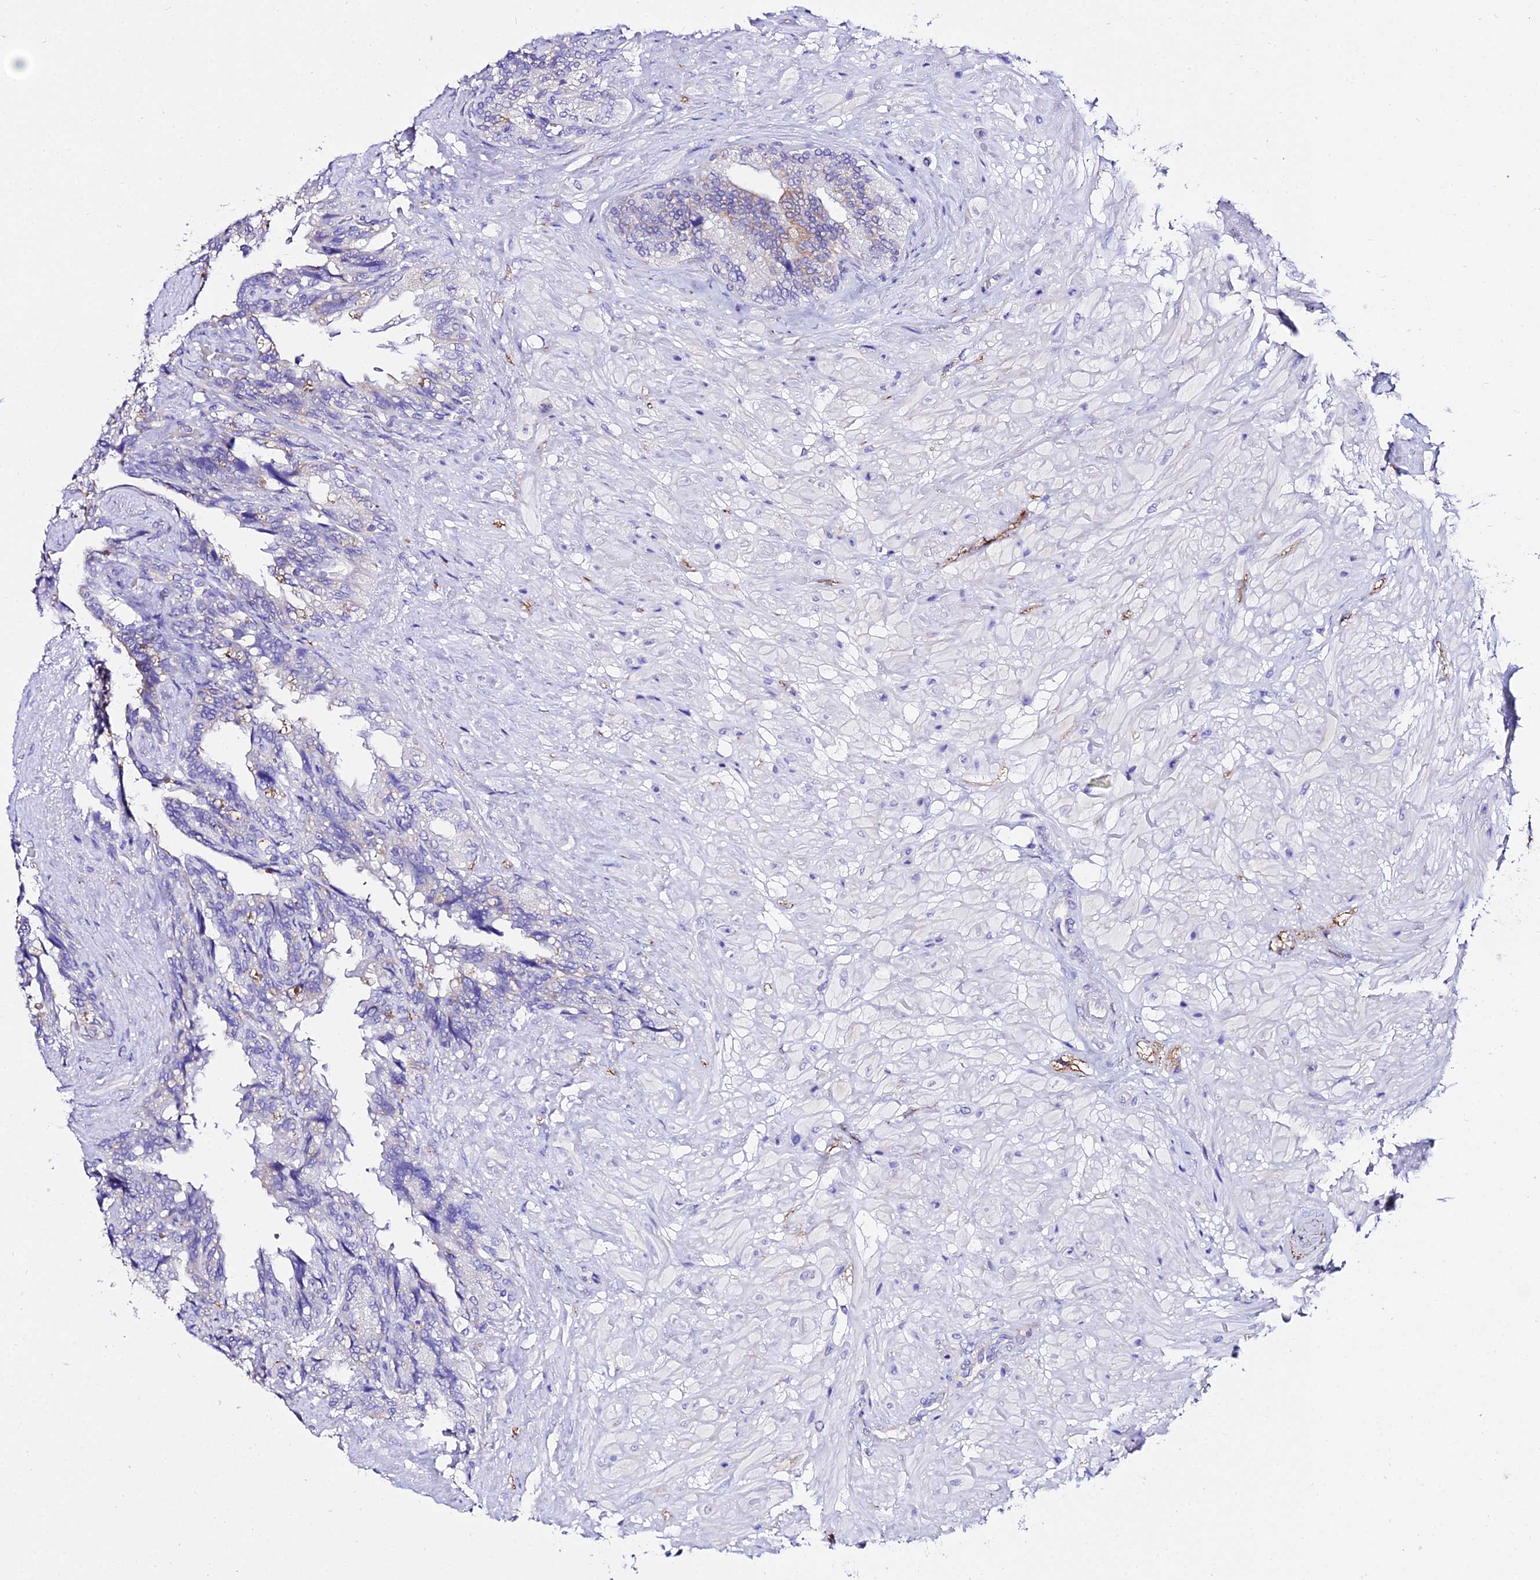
{"staining": {"intensity": "moderate", "quantity": "<25%", "location": "cytoplasmic/membranous"}, "tissue": "seminal vesicle", "cell_type": "Glandular cells", "image_type": "normal", "snomed": [{"axis": "morphology", "description": "Normal tissue, NOS"}, {"axis": "topography", "description": "Seminal veicle"}, {"axis": "topography", "description": "Peripheral nerve tissue"}], "caption": "Immunohistochemical staining of benign seminal vesicle demonstrates <25% levels of moderate cytoplasmic/membranous protein staining in approximately <25% of glandular cells.", "gene": "TUBA1A", "patient": {"sex": "male", "age": 60}}